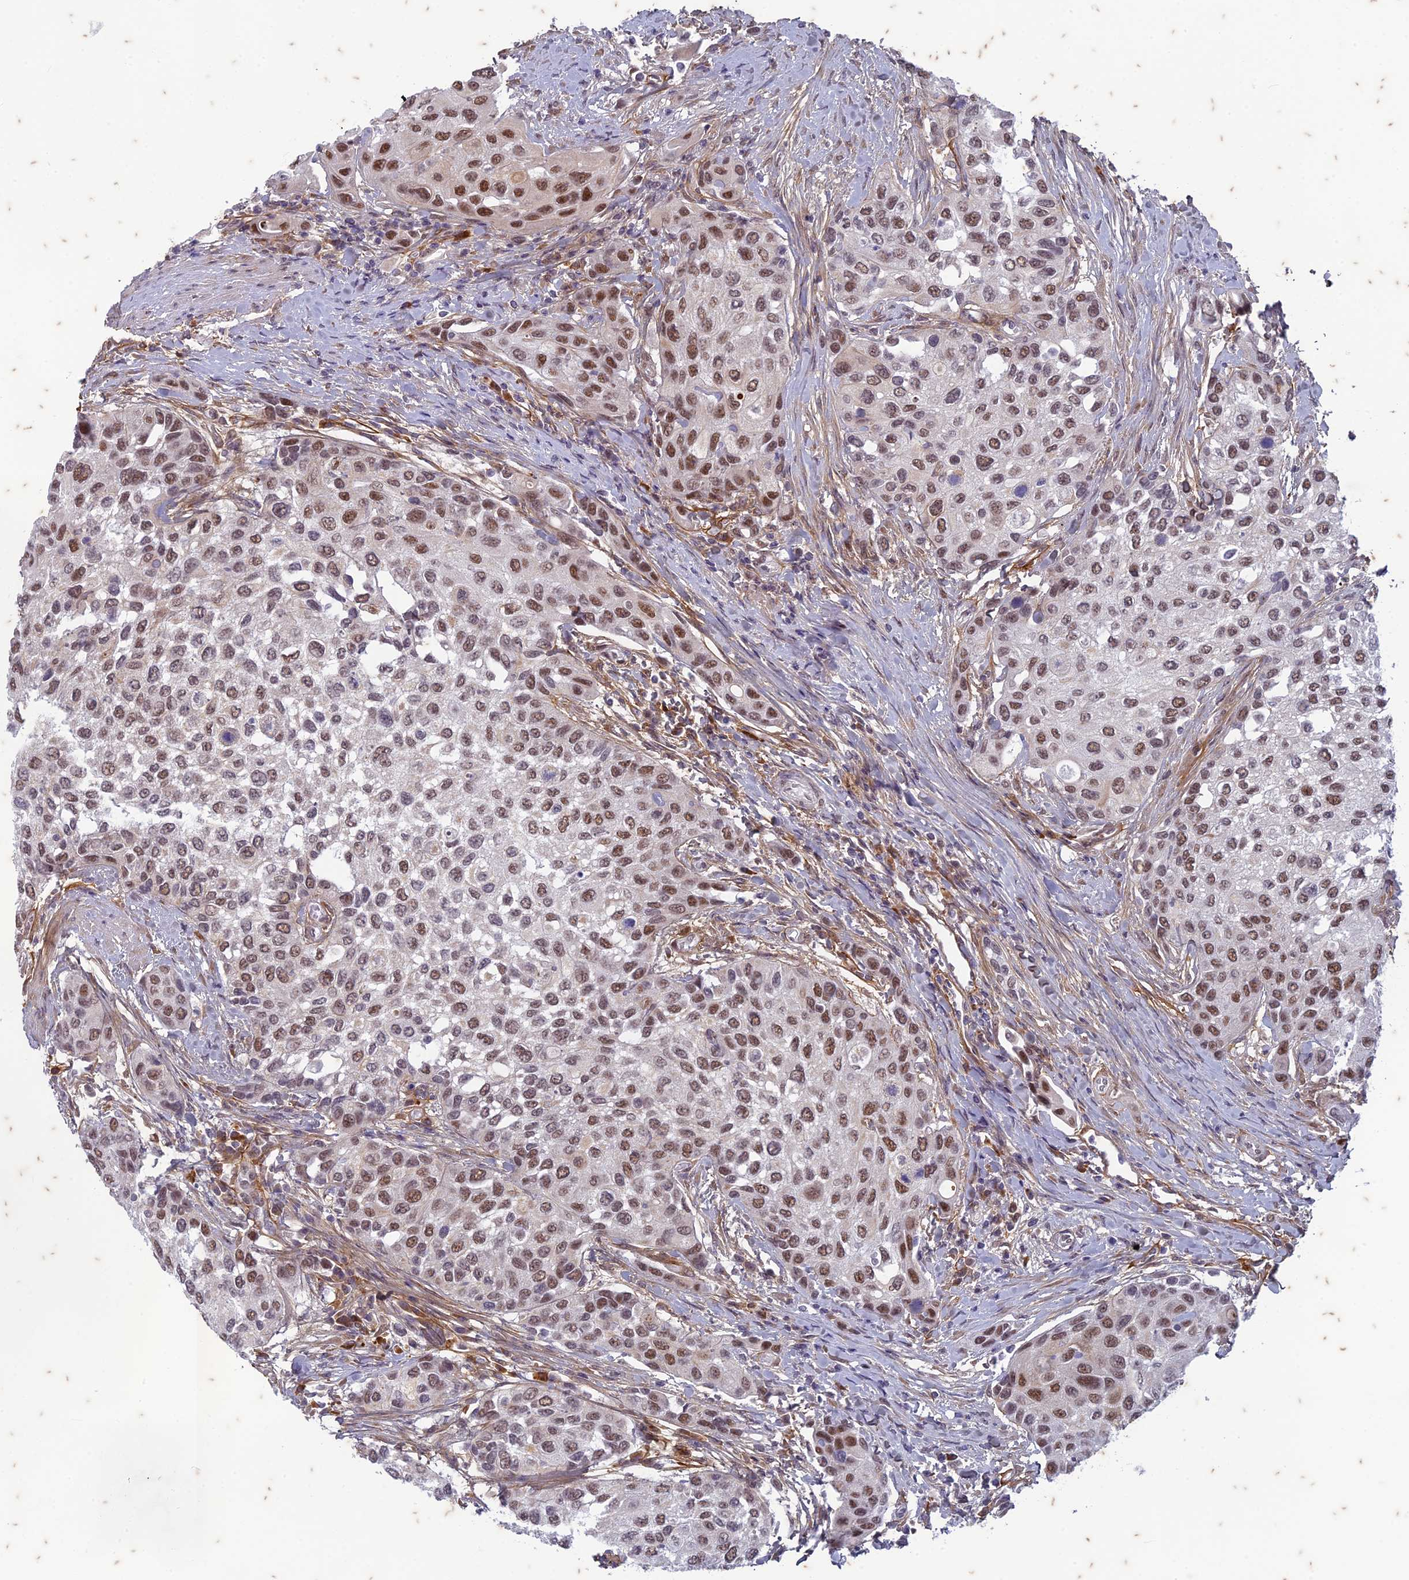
{"staining": {"intensity": "moderate", "quantity": ">75%", "location": "nuclear"}, "tissue": "urothelial cancer", "cell_type": "Tumor cells", "image_type": "cancer", "snomed": [{"axis": "morphology", "description": "Normal tissue, NOS"}, {"axis": "morphology", "description": "Urothelial carcinoma, High grade"}, {"axis": "topography", "description": "Vascular tissue"}, {"axis": "topography", "description": "Urinary bladder"}], "caption": "High-grade urothelial carcinoma stained with a protein marker shows moderate staining in tumor cells.", "gene": "PABPN1L", "patient": {"sex": "female", "age": 56}}